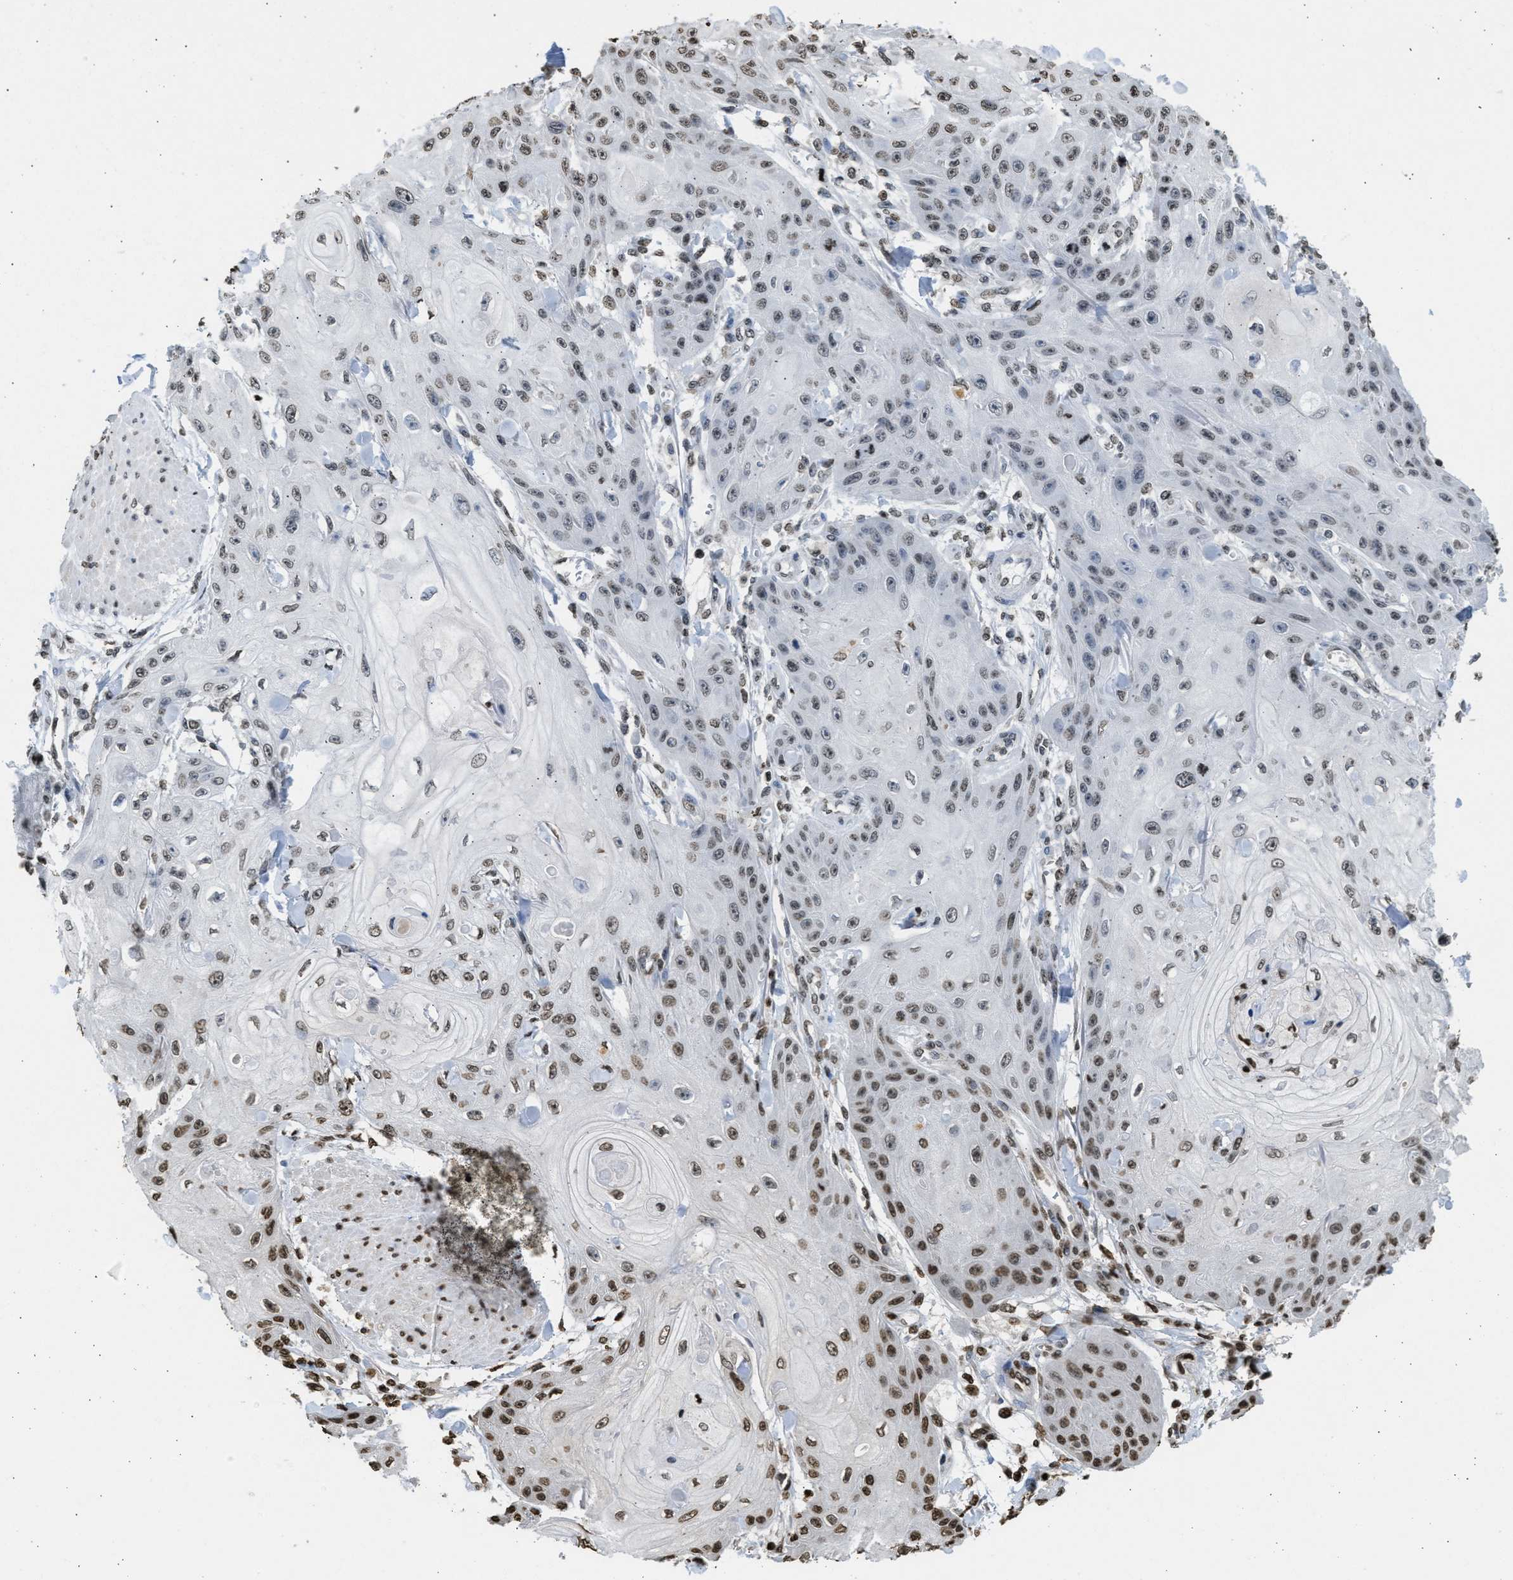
{"staining": {"intensity": "weak", "quantity": "25%-75%", "location": "nuclear"}, "tissue": "skin cancer", "cell_type": "Tumor cells", "image_type": "cancer", "snomed": [{"axis": "morphology", "description": "Squamous cell carcinoma, NOS"}, {"axis": "topography", "description": "Skin"}], "caption": "The micrograph demonstrates immunohistochemical staining of skin squamous cell carcinoma. There is weak nuclear staining is present in approximately 25%-75% of tumor cells.", "gene": "RRAGC", "patient": {"sex": "male", "age": 74}}